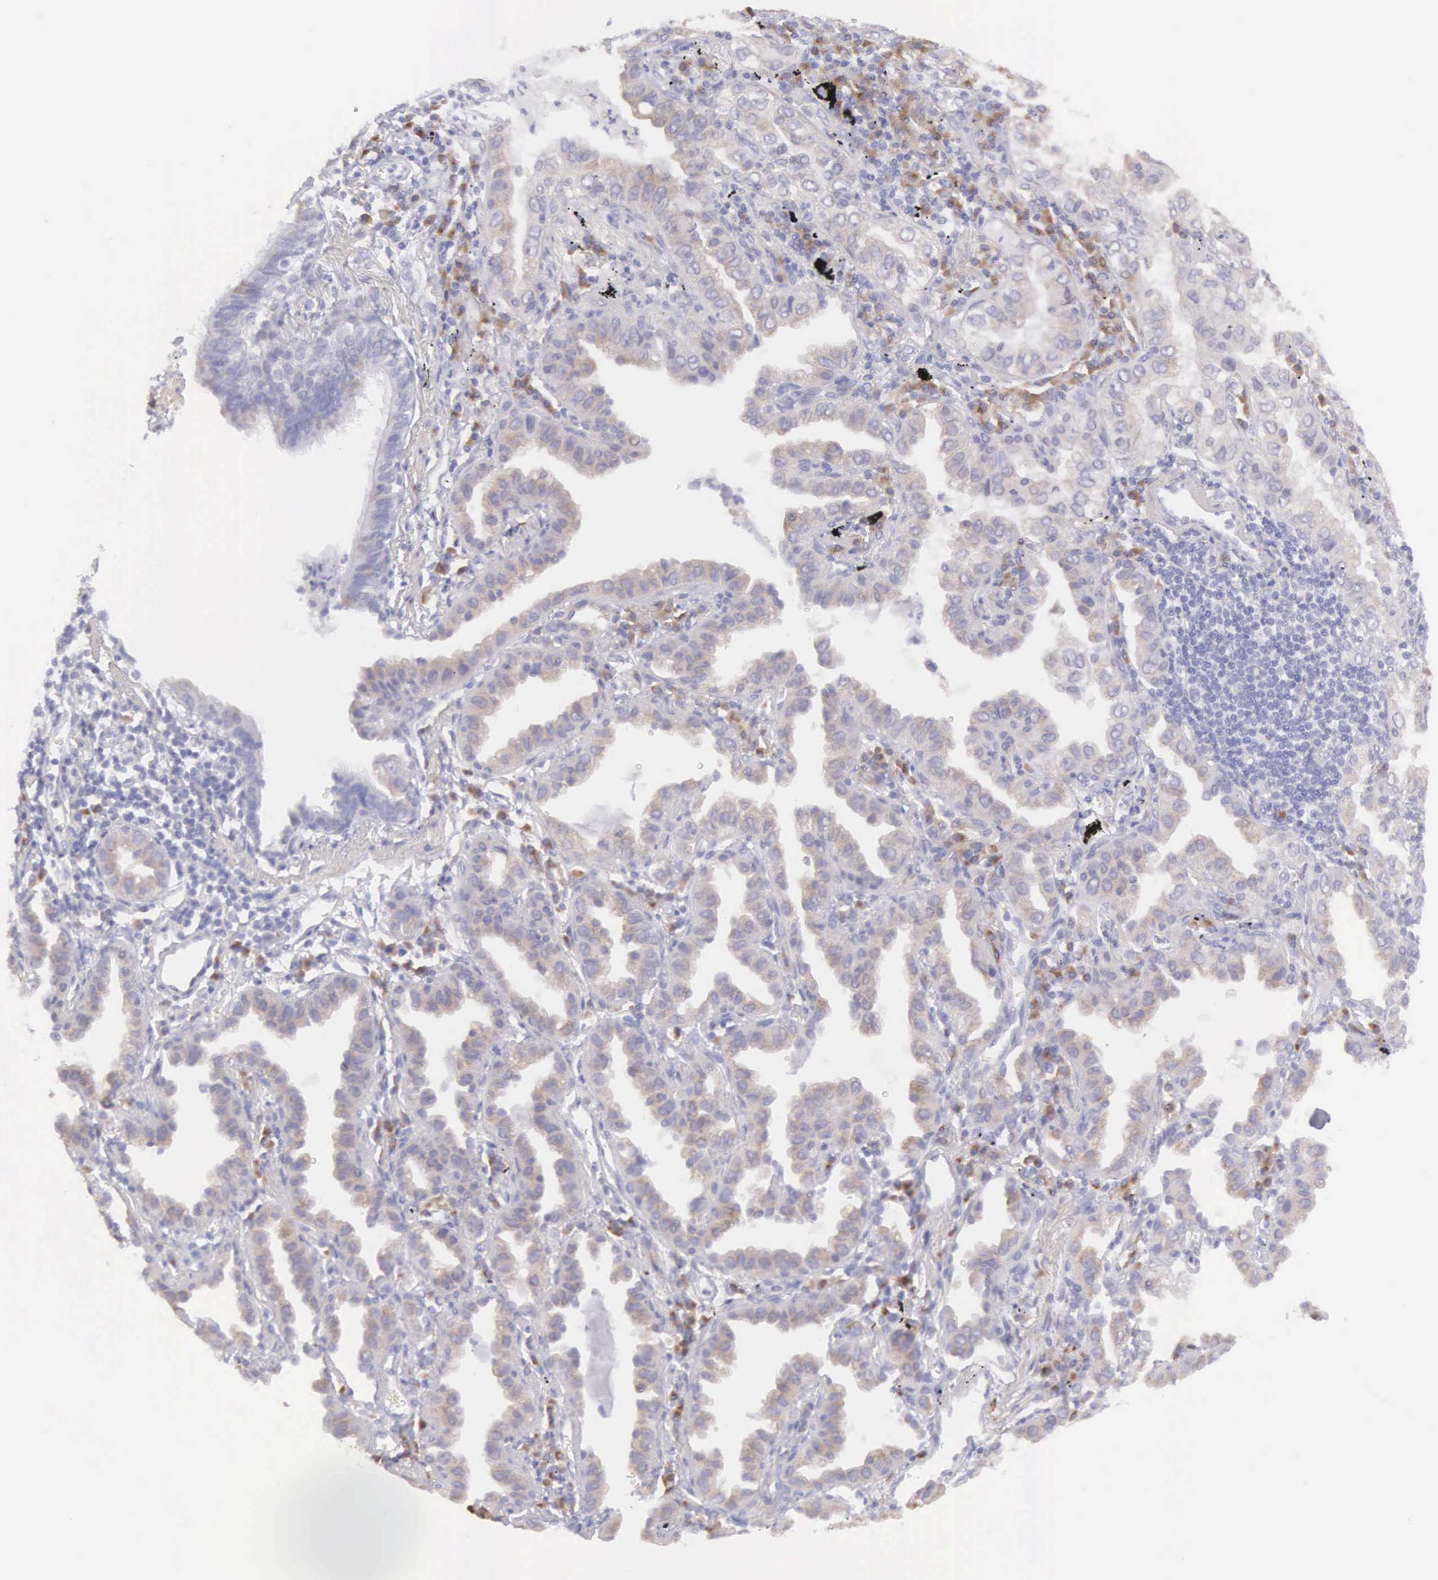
{"staining": {"intensity": "weak", "quantity": "25%-75%", "location": "cytoplasmic/membranous"}, "tissue": "lung cancer", "cell_type": "Tumor cells", "image_type": "cancer", "snomed": [{"axis": "morphology", "description": "Adenocarcinoma, NOS"}, {"axis": "topography", "description": "Lung"}], "caption": "Protein analysis of lung cancer (adenocarcinoma) tissue reveals weak cytoplasmic/membranous positivity in about 25%-75% of tumor cells. (Stains: DAB (3,3'-diaminobenzidine) in brown, nuclei in blue, Microscopy: brightfield microscopy at high magnification).", "gene": "ARFGAP3", "patient": {"sex": "female", "age": 50}}